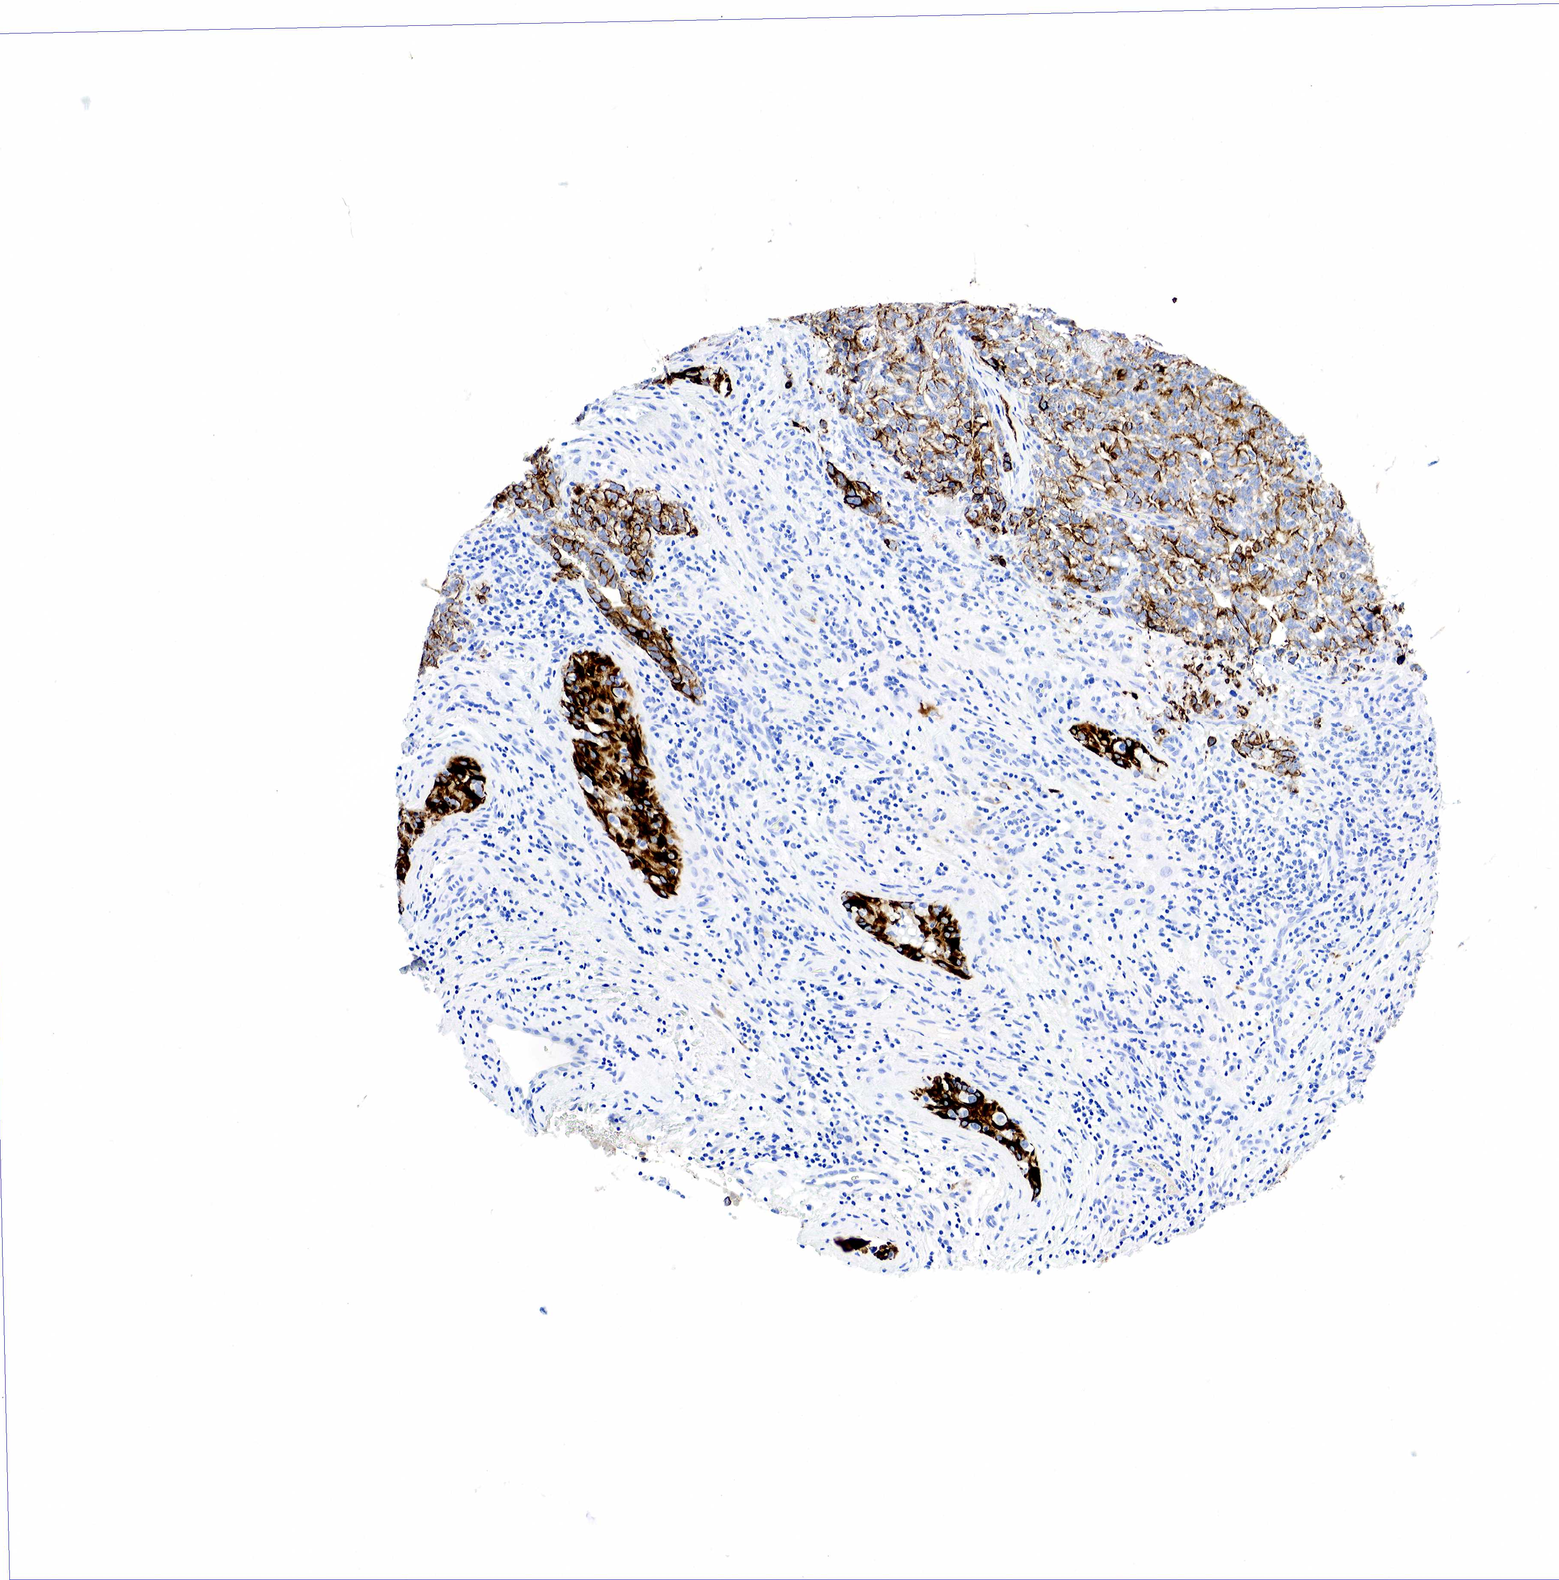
{"staining": {"intensity": "strong", "quantity": ">75%", "location": "cytoplasmic/membranous"}, "tissue": "testis cancer", "cell_type": "Tumor cells", "image_type": "cancer", "snomed": [{"axis": "morphology", "description": "Carcinoma, Embryonal, NOS"}, {"axis": "topography", "description": "Testis"}], "caption": "A brown stain highlights strong cytoplasmic/membranous staining of a protein in testis cancer (embryonal carcinoma) tumor cells.", "gene": "KRT18", "patient": {"sex": "male", "age": 31}}